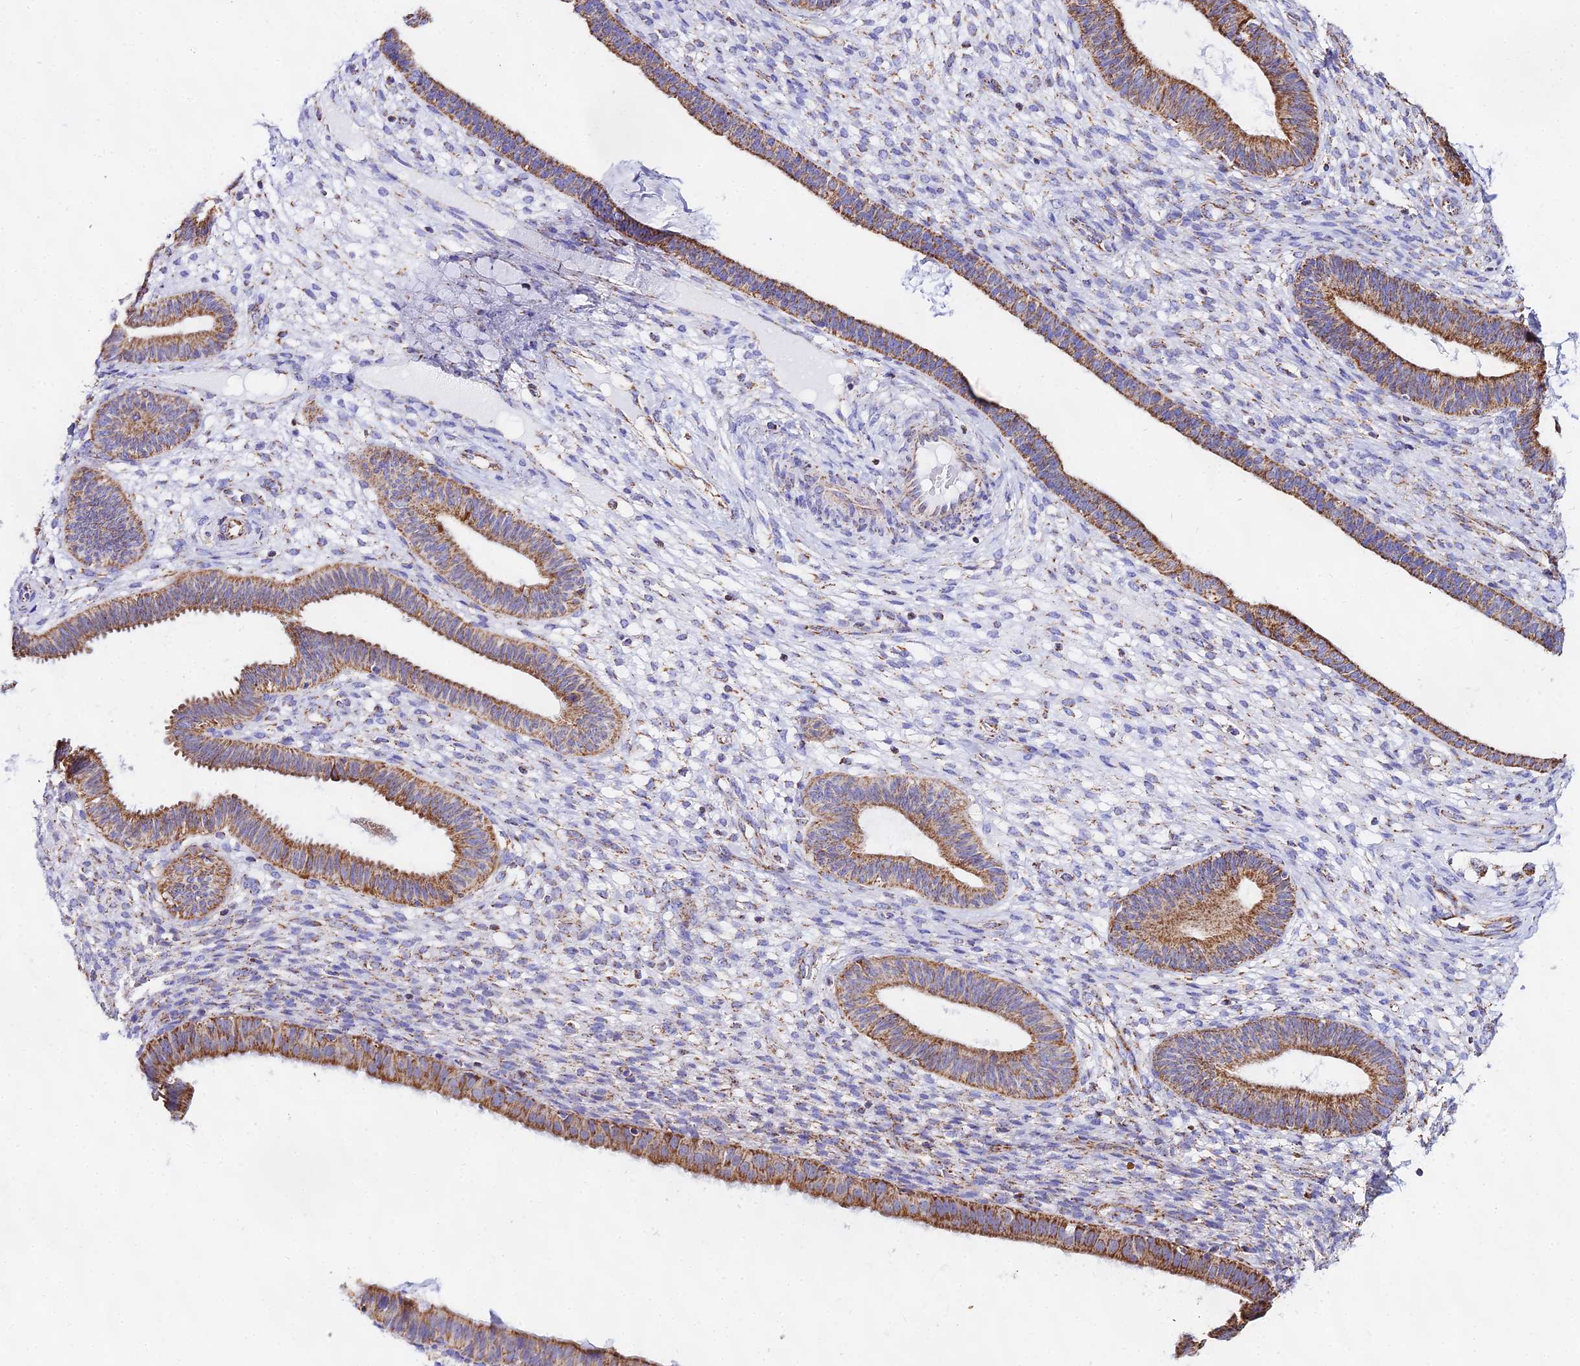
{"staining": {"intensity": "moderate", "quantity": "<25%", "location": "cytoplasmic/membranous"}, "tissue": "endometrium", "cell_type": "Cells in endometrial stroma", "image_type": "normal", "snomed": [{"axis": "morphology", "description": "Normal tissue, NOS"}, {"axis": "topography", "description": "Endometrium"}], "caption": "Moderate cytoplasmic/membranous protein expression is appreciated in about <25% of cells in endometrial stroma in endometrium. (IHC, brightfield microscopy, high magnification).", "gene": "ATP5PD", "patient": {"sex": "female", "age": 61}}